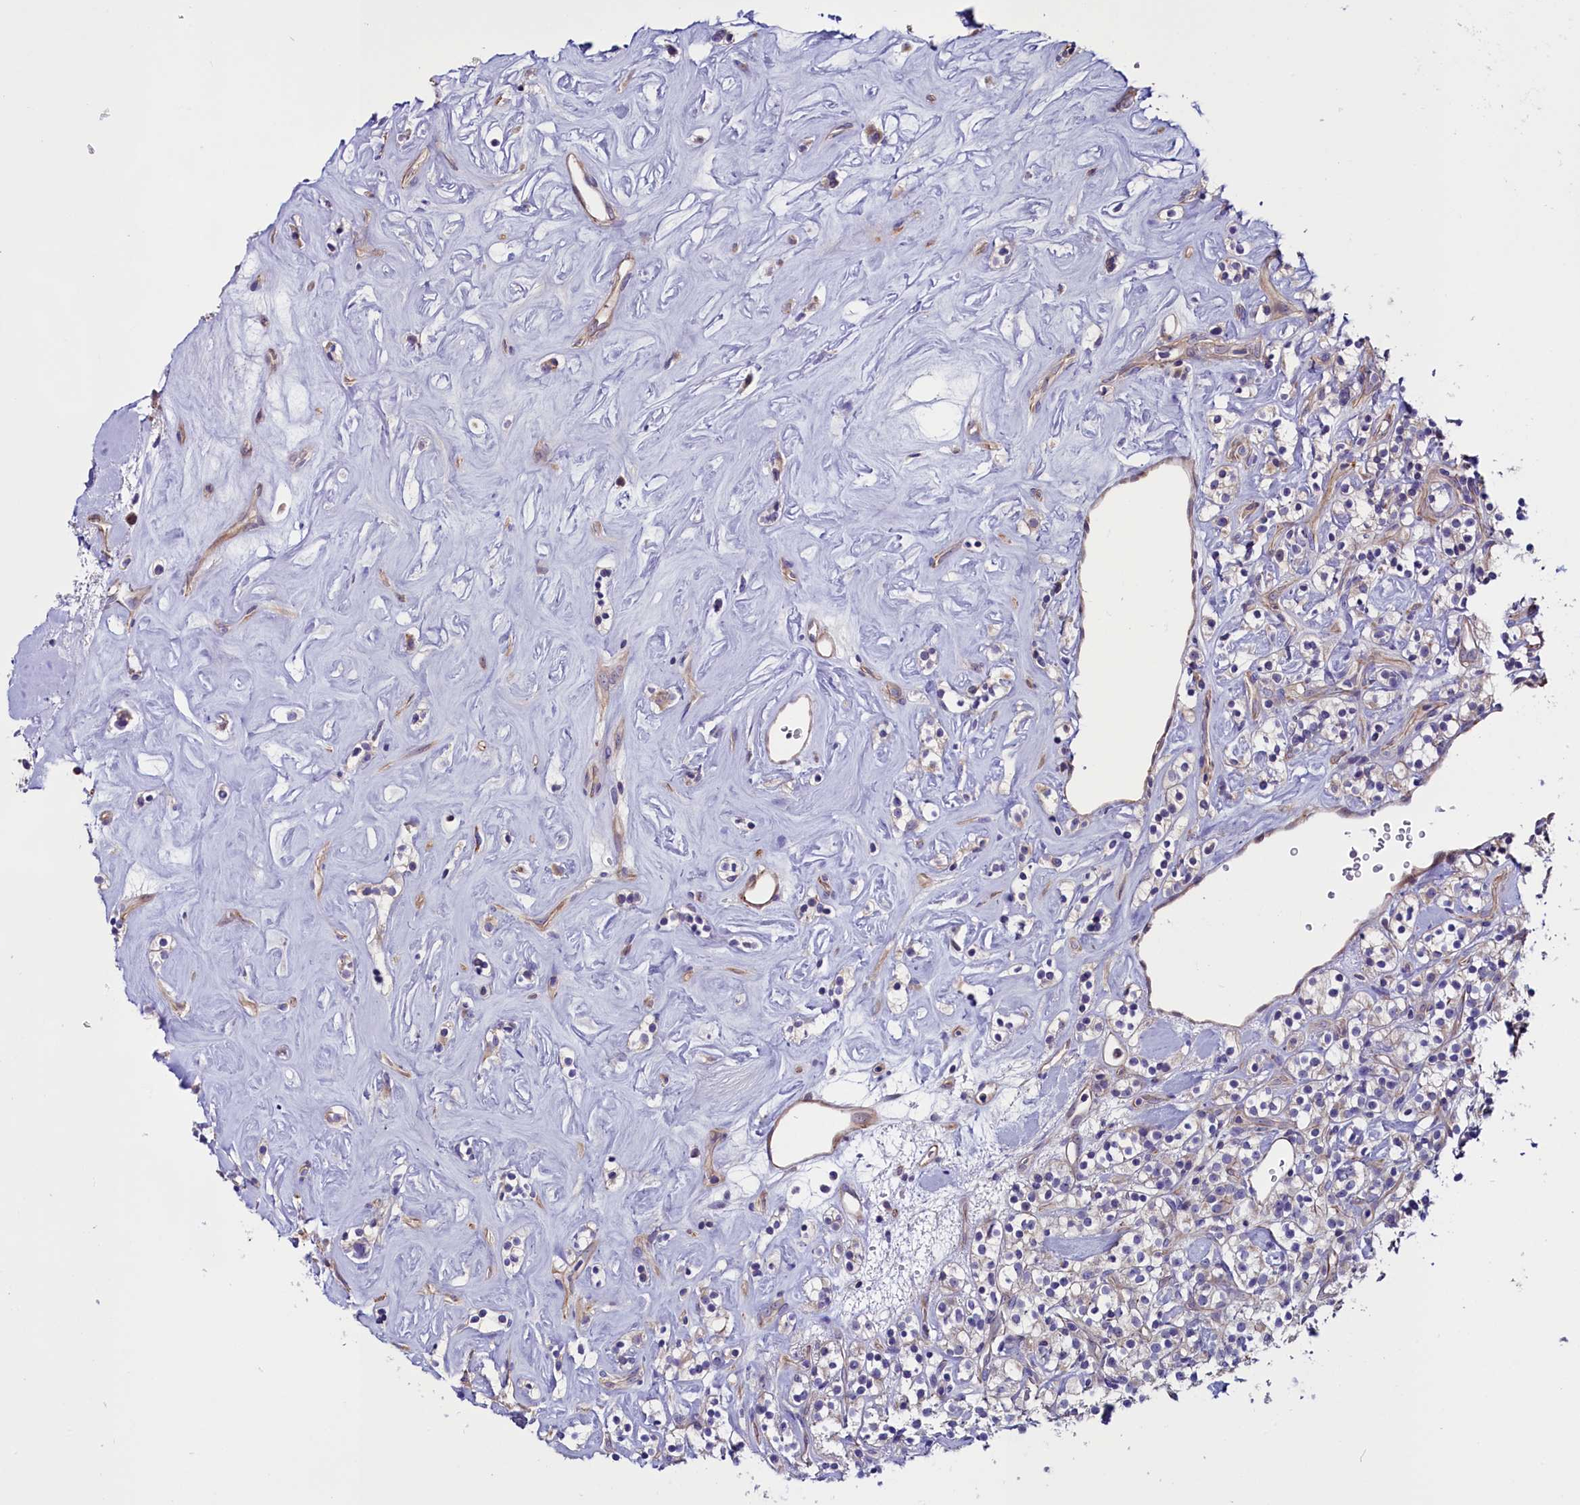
{"staining": {"intensity": "negative", "quantity": "none", "location": "none"}, "tissue": "renal cancer", "cell_type": "Tumor cells", "image_type": "cancer", "snomed": [{"axis": "morphology", "description": "Adenocarcinoma, NOS"}, {"axis": "topography", "description": "Kidney"}], "caption": "Tumor cells show no significant protein expression in renal adenocarcinoma.", "gene": "PDILT", "patient": {"sex": "male", "age": 77}}